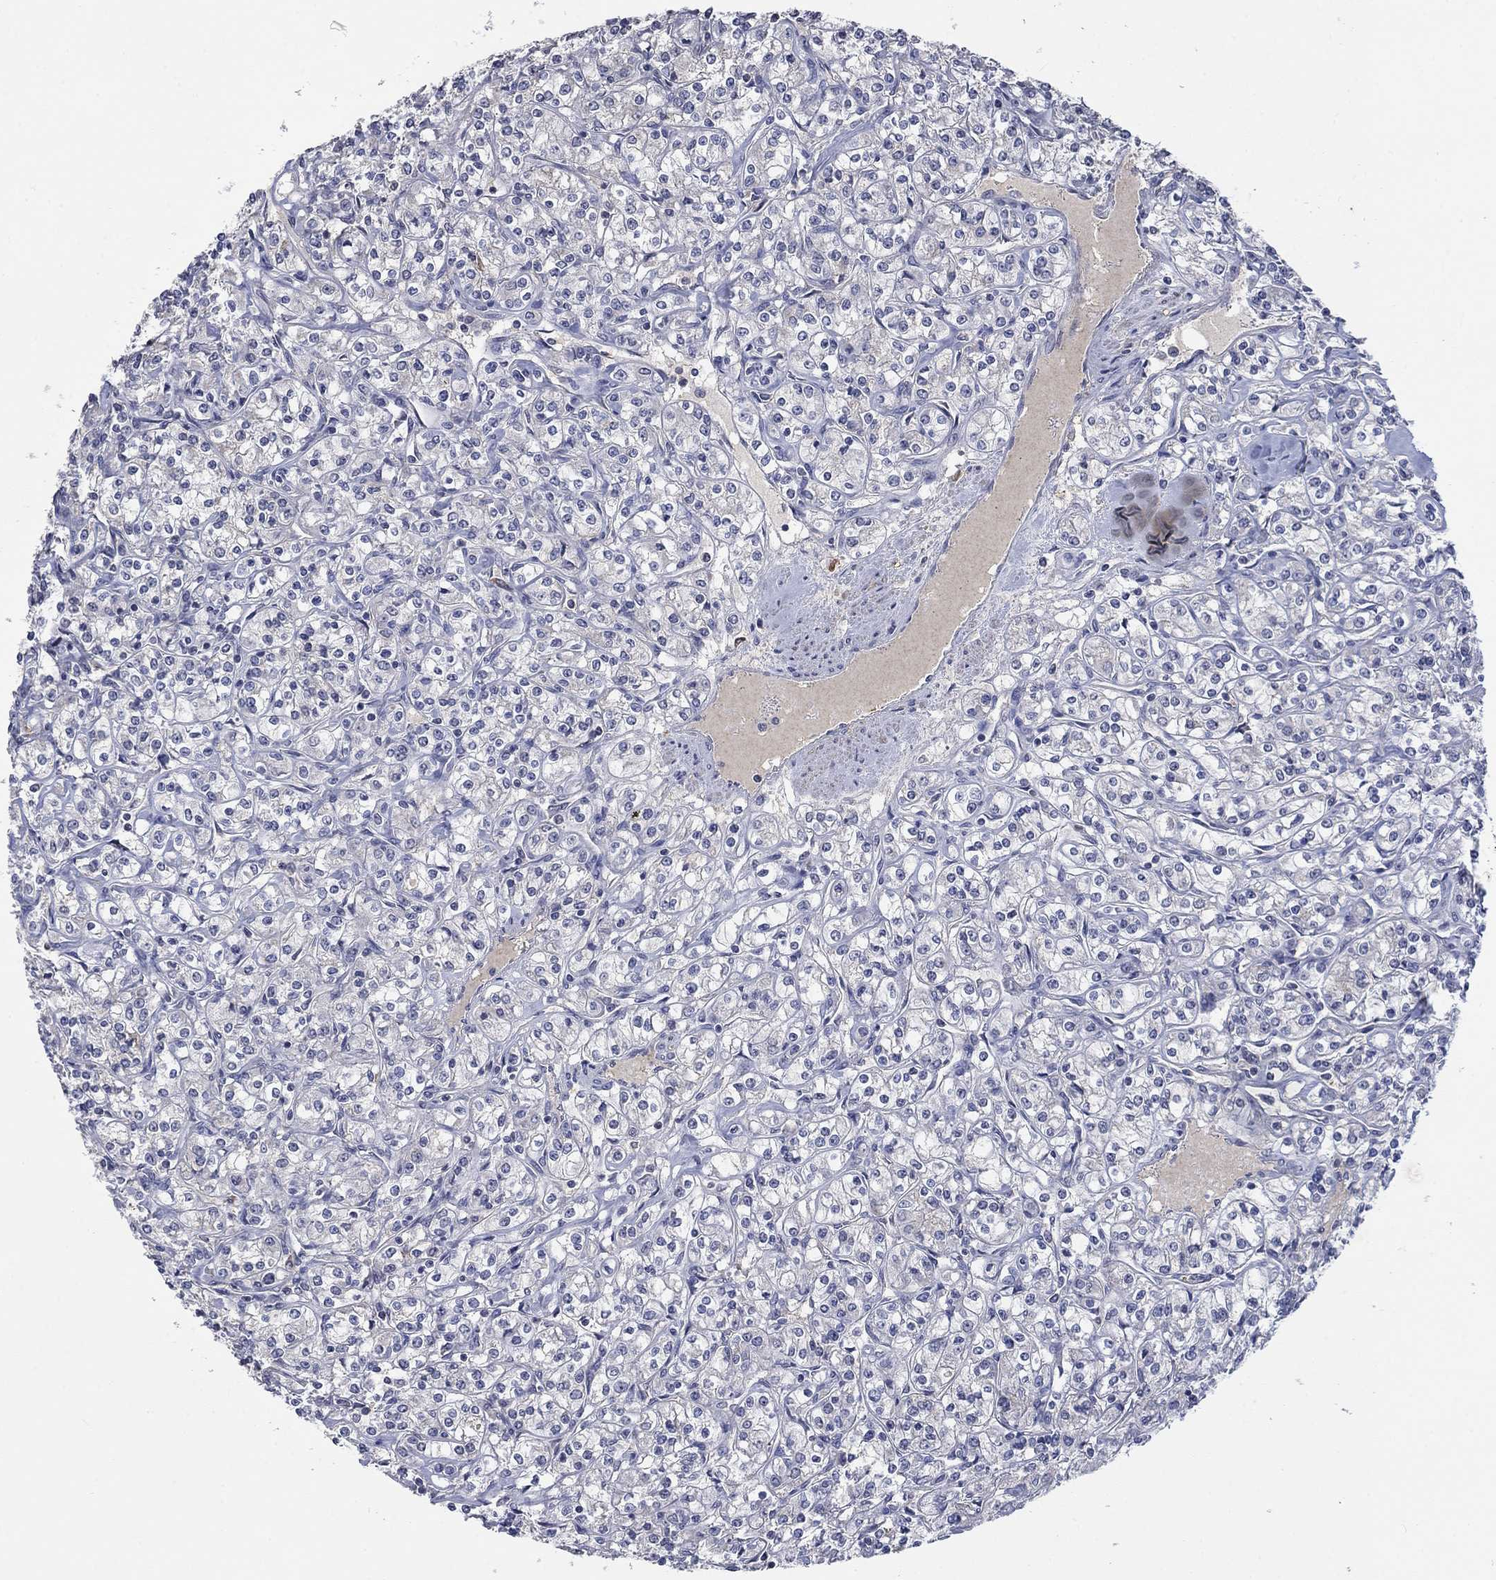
{"staining": {"intensity": "negative", "quantity": "none", "location": "none"}, "tissue": "renal cancer", "cell_type": "Tumor cells", "image_type": "cancer", "snomed": [{"axis": "morphology", "description": "Adenocarcinoma, NOS"}, {"axis": "topography", "description": "Kidney"}], "caption": "Immunohistochemical staining of human renal cancer (adenocarcinoma) reveals no significant staining in tumor cells.", "gene": "ZBTB18", "patient": {"sex": "male", "age": 77}}